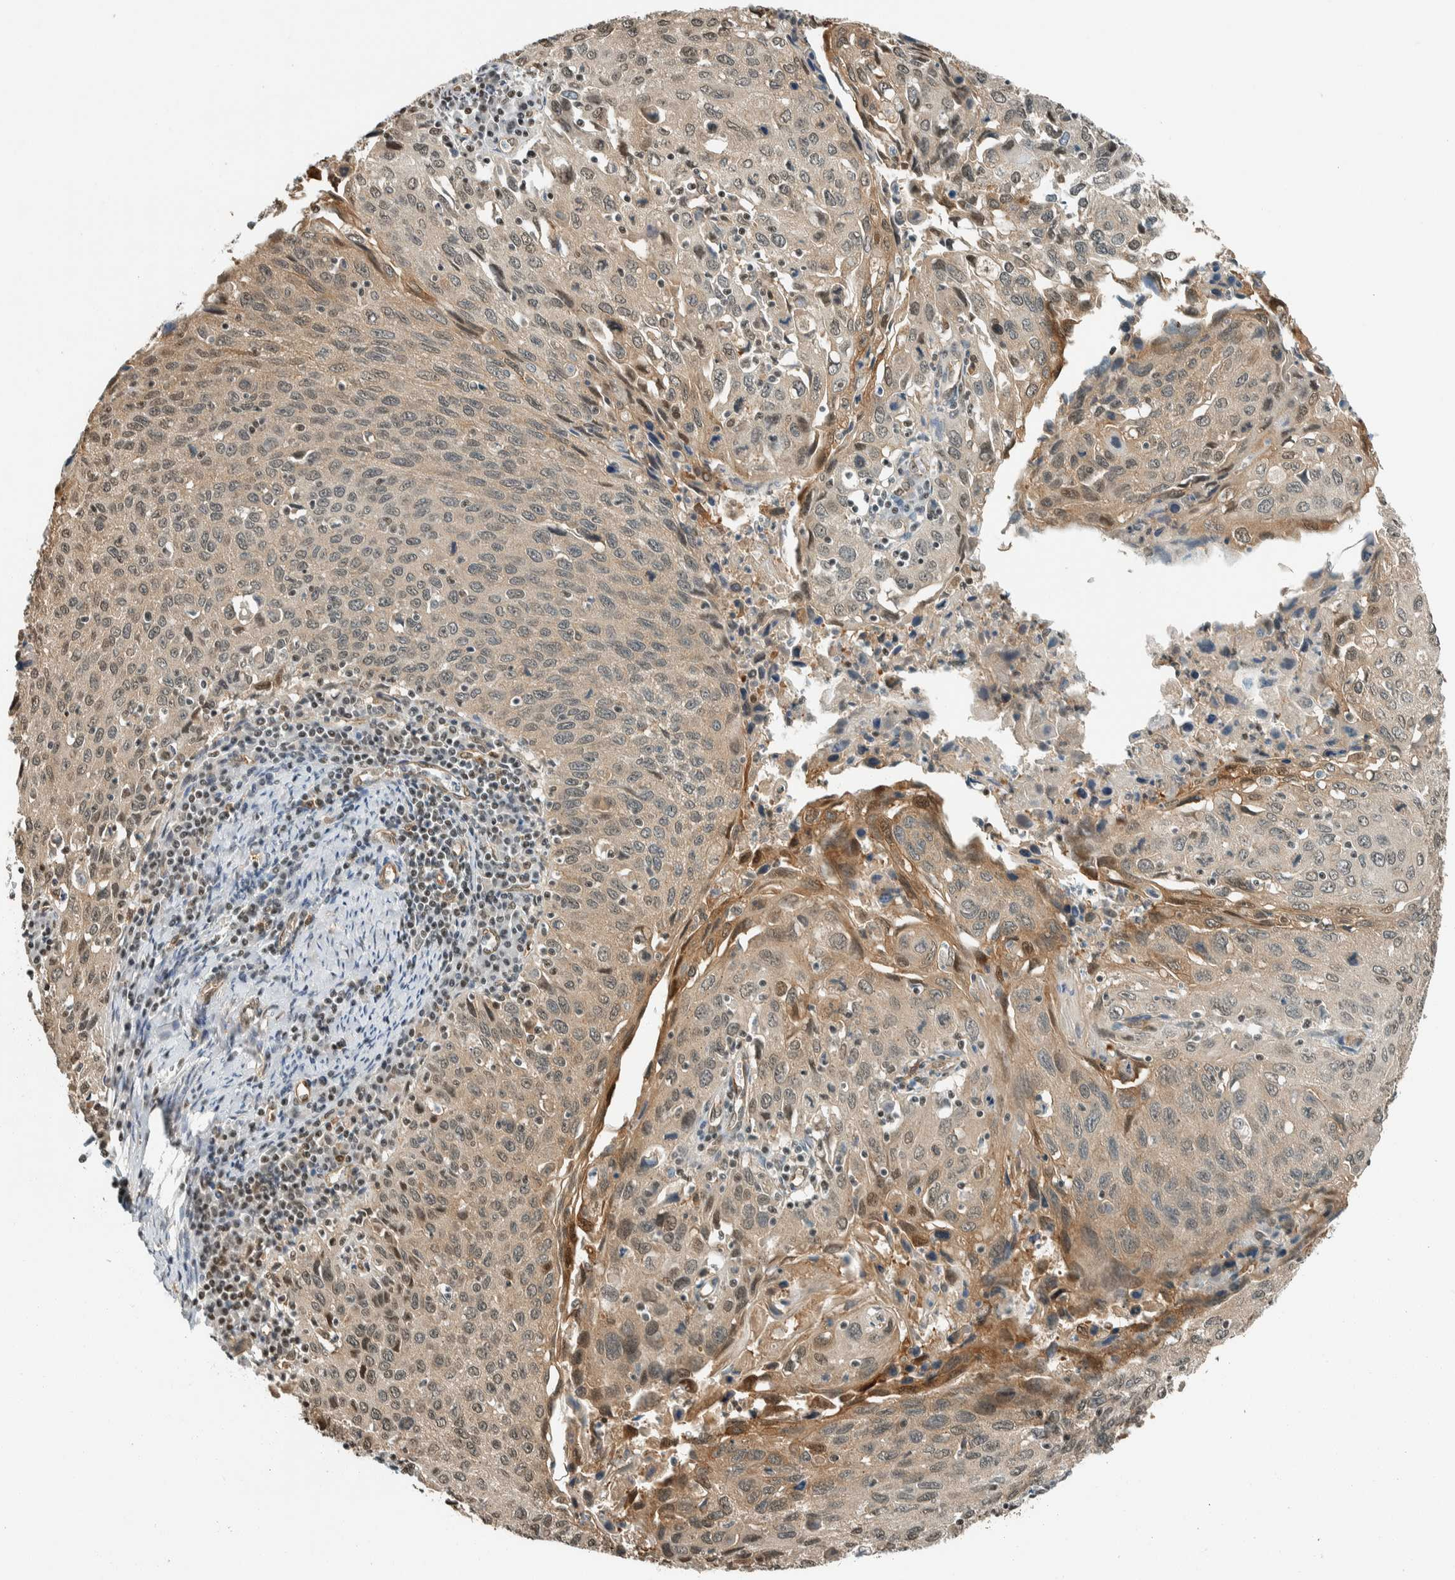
{"staining": {"intensity": "moderate", "quantity": ">75%", "location": "cytoplasmic/membranous,nuclear"}, "tissue": "cervical cancer", "cell_type": "Tumor cells", "image_type": "cancer", "snomed": [{"axis": "morphology", "description": "Squamous cell carcinoma, NOS"}, {"axis": "topography", "description": "Cervix"}], "caption": "Brown immunohistochemical staining in cervical squamous cell carcinoma displays moderate cytoplasmic/membranous and nuclear staining in about >75% of tumor cells.", "gene": "NIBAN2", "patient": {"sex": "female", "age": 53}}